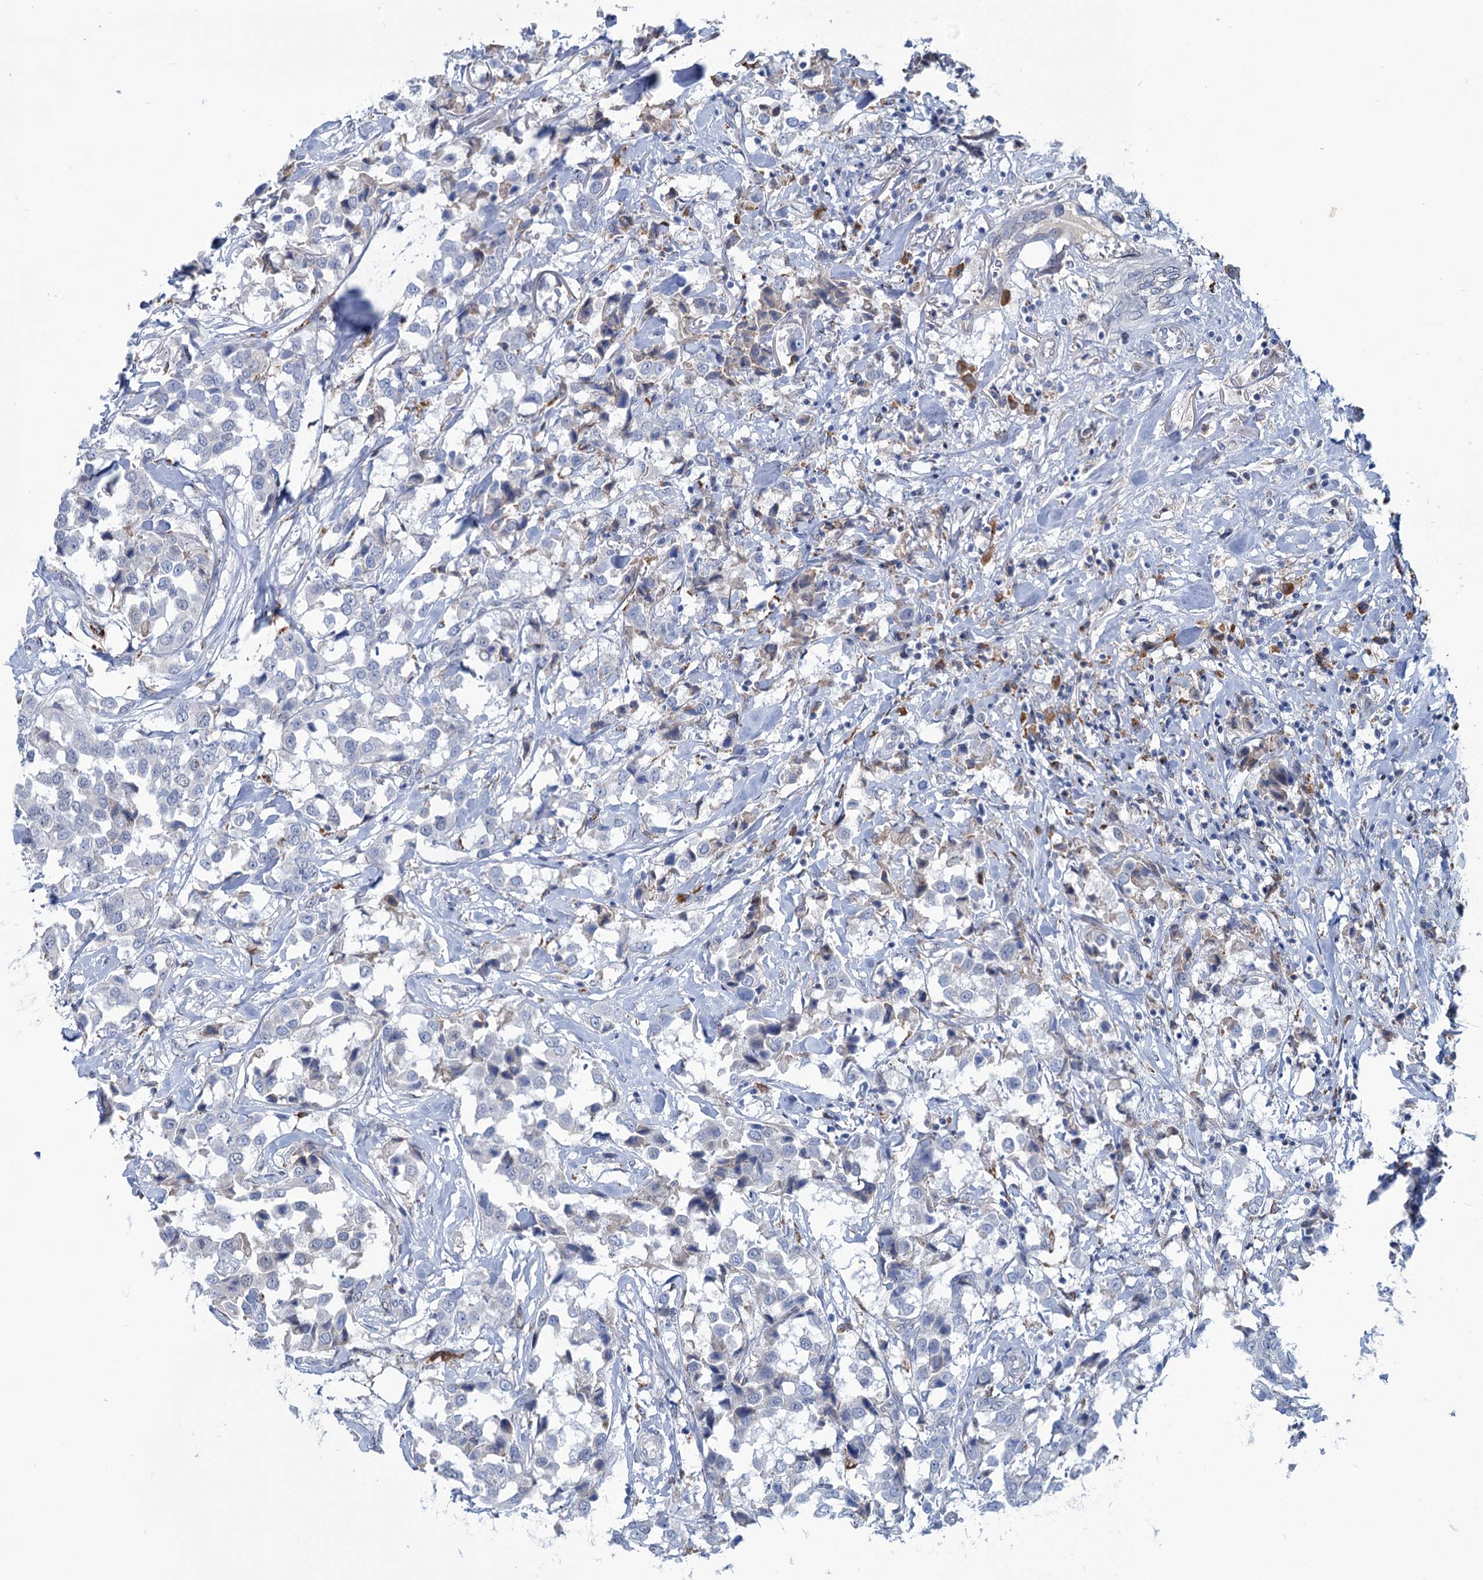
{"staining": {"intensity": "negative", "quantity": "none", "location": "none"}, "tissue": "breast cancer", "cell_type": "Tumor cells", "image_type": "cancer", "snomed": [{"axis": "morphology", "description": "Duct carcinoma"}, {"axis": "topography", "description": "Breast"}], "caption": "Tumor cells are negative for brown protein staining in infiltrating ductal carcinoma (breast).", "gene": "LPIN1", "patient": {"sex": "female", "age": 80}}